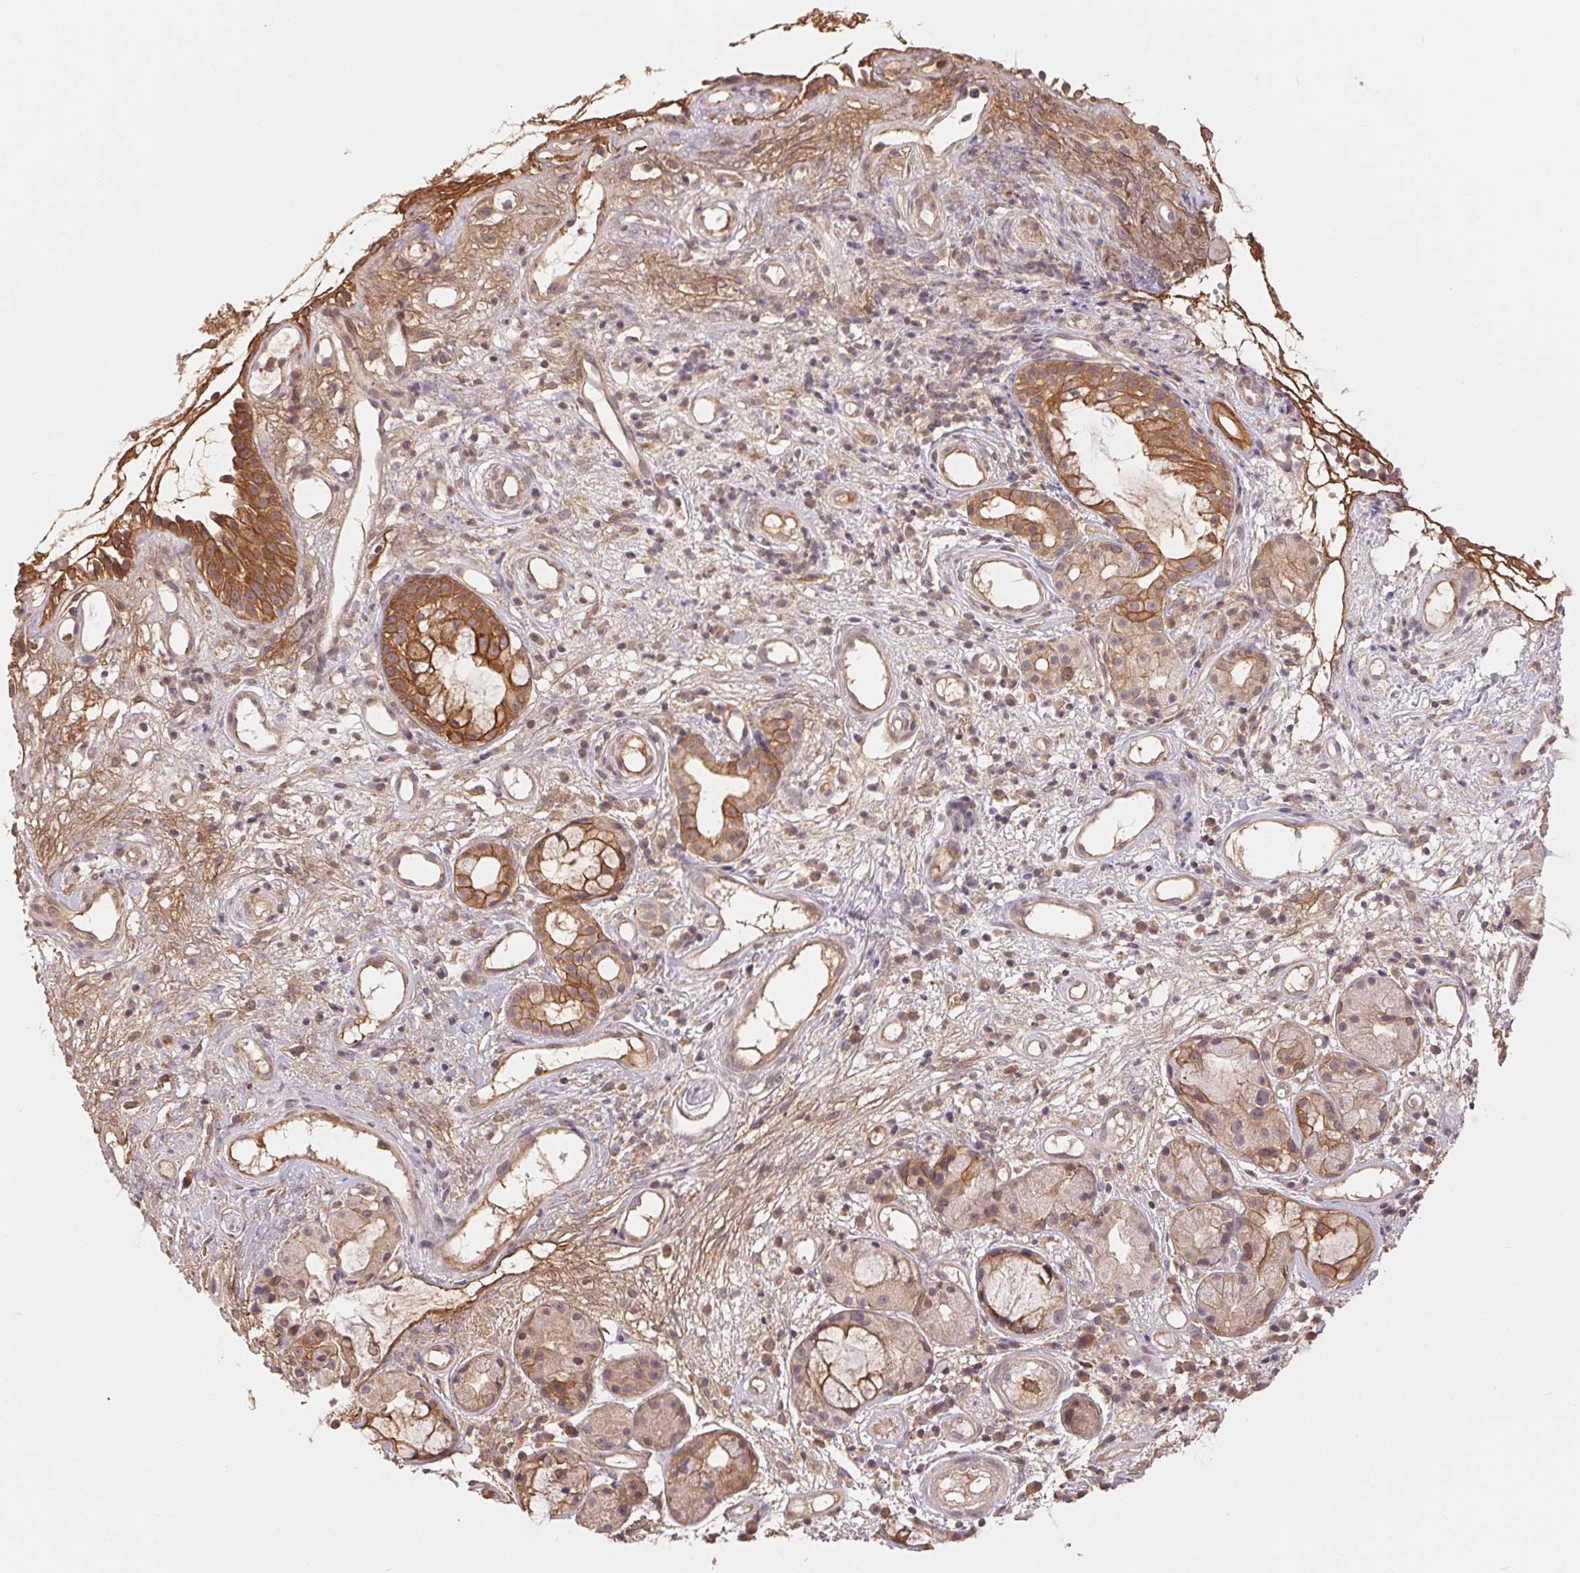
{"staining": {"intensity": "strong", "quantity": ">75%", "location": "cytoplasmic/membranous"}, "tissue": "nasopharynx", "cell_type": "Respiratory epithelial cells", "image_type": "normal", "snomed": [{"axis": "morphology", "description": "Normal tissue, NOS"}, {"axis": "morphology", "description": "Inflammation, NOS"}, {"axis": "topography", "description": "Nasopharynx"}], "caption": "Immunohistochemistry (DAB) staining of normal human nasopharynx demonstrates strong cytoplasmic/membranous protein staining in about >75% of respiratory epithelial cells. Nuclei are stained in blue.", "gene": "MAPKAPK2", "patient": {"sex": "male", "age": 54}}